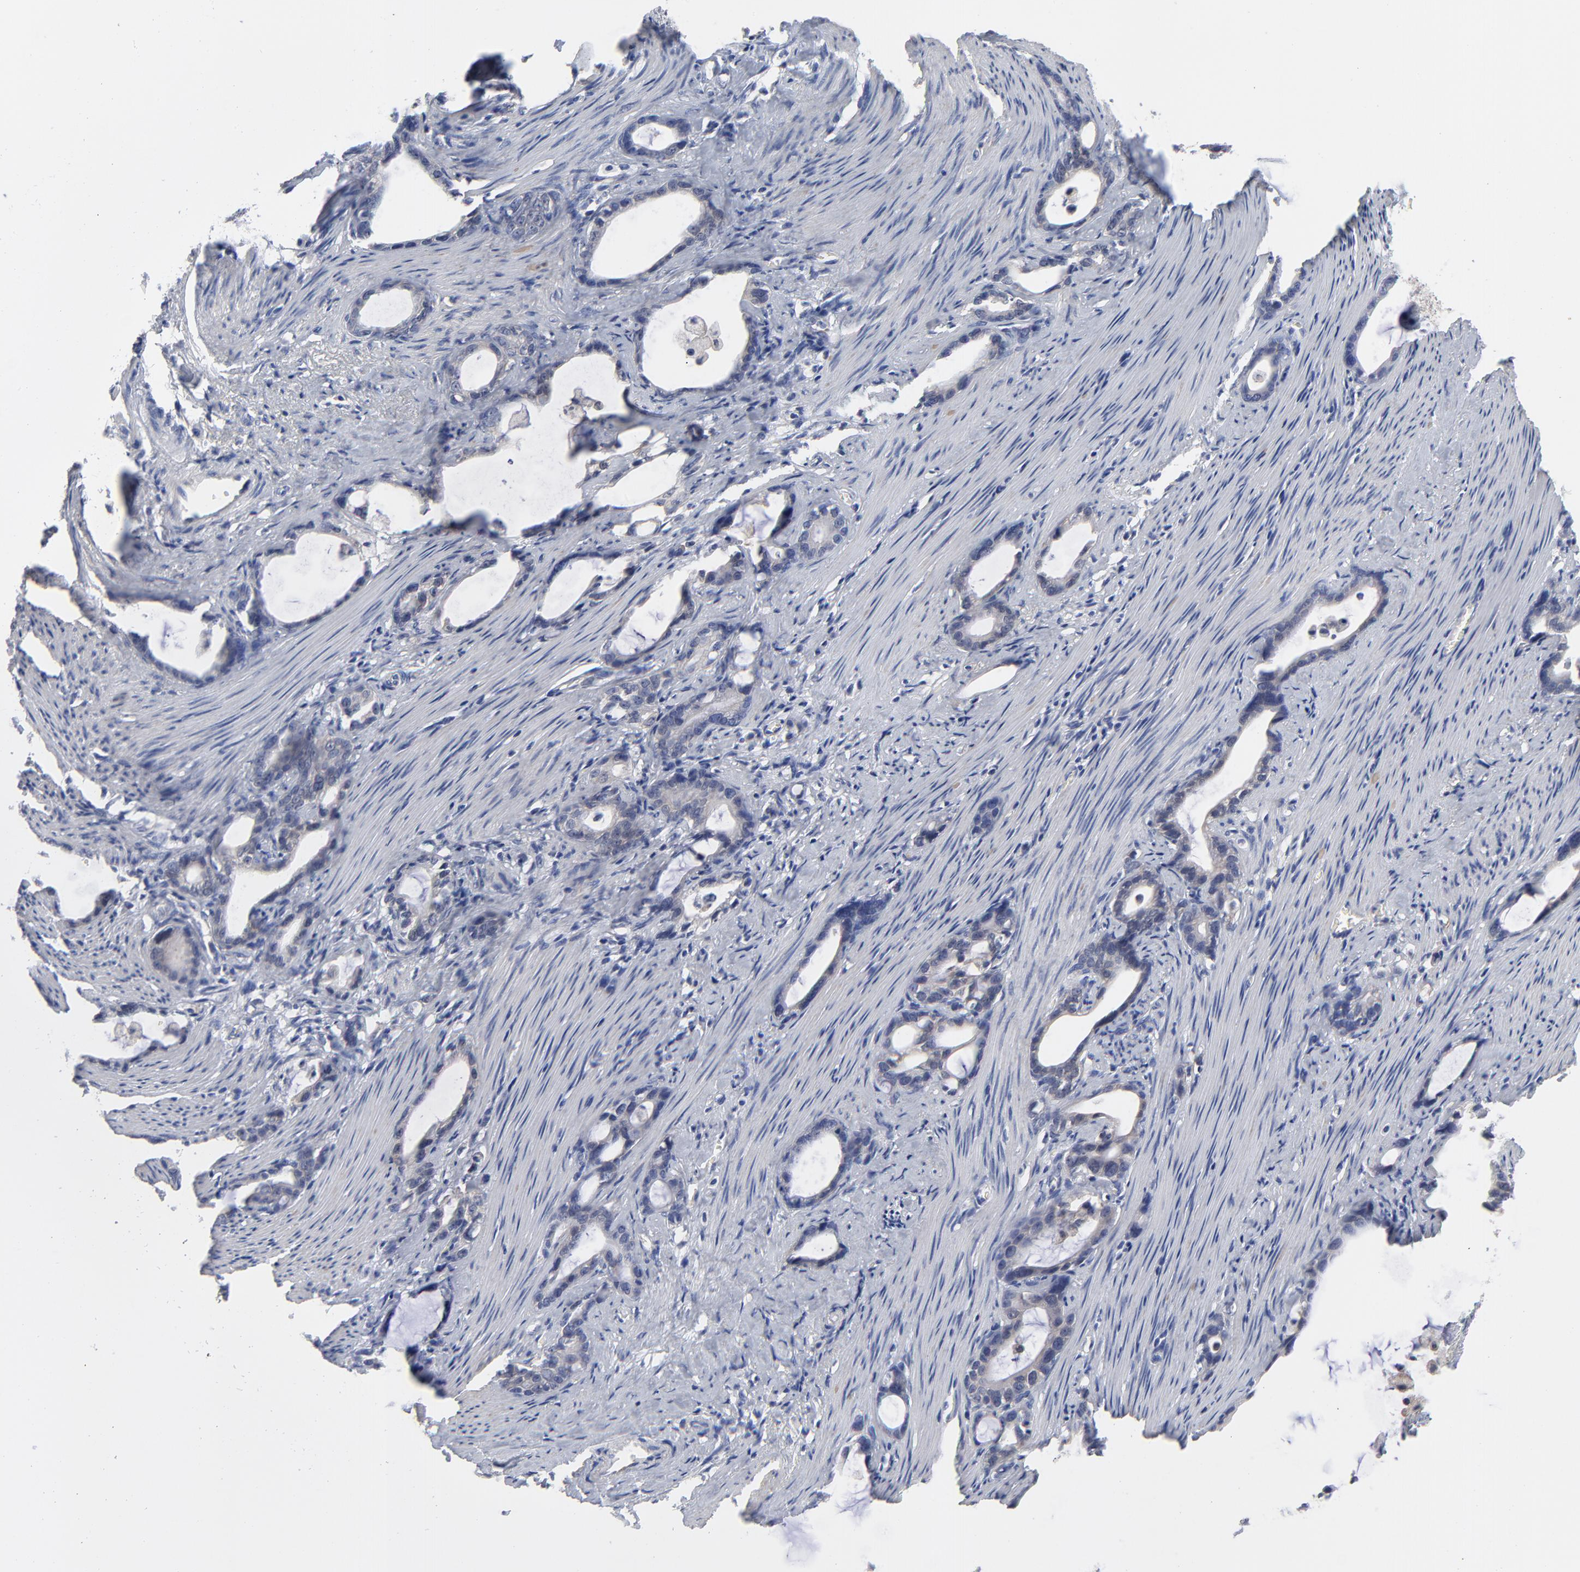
{"staining": {"intensity": "negative", "quantity": "none", "location": "none"}, "tissue": "stomach cancer", "cell_type": "Tumor cells", "image_type": "cancer", "snomed": [{"axis": "morphology", "description": "Adenocarcinoma, NOS"}, {"axis": "topography", "description": "Stomach"}], "caption": "The image displays no significant expression in tumor cells of stomach adenocarcinoma. Nuclei are stained in blue.", "gene": "CAB39L", "patient": {"sex": "female", "age": 75}}